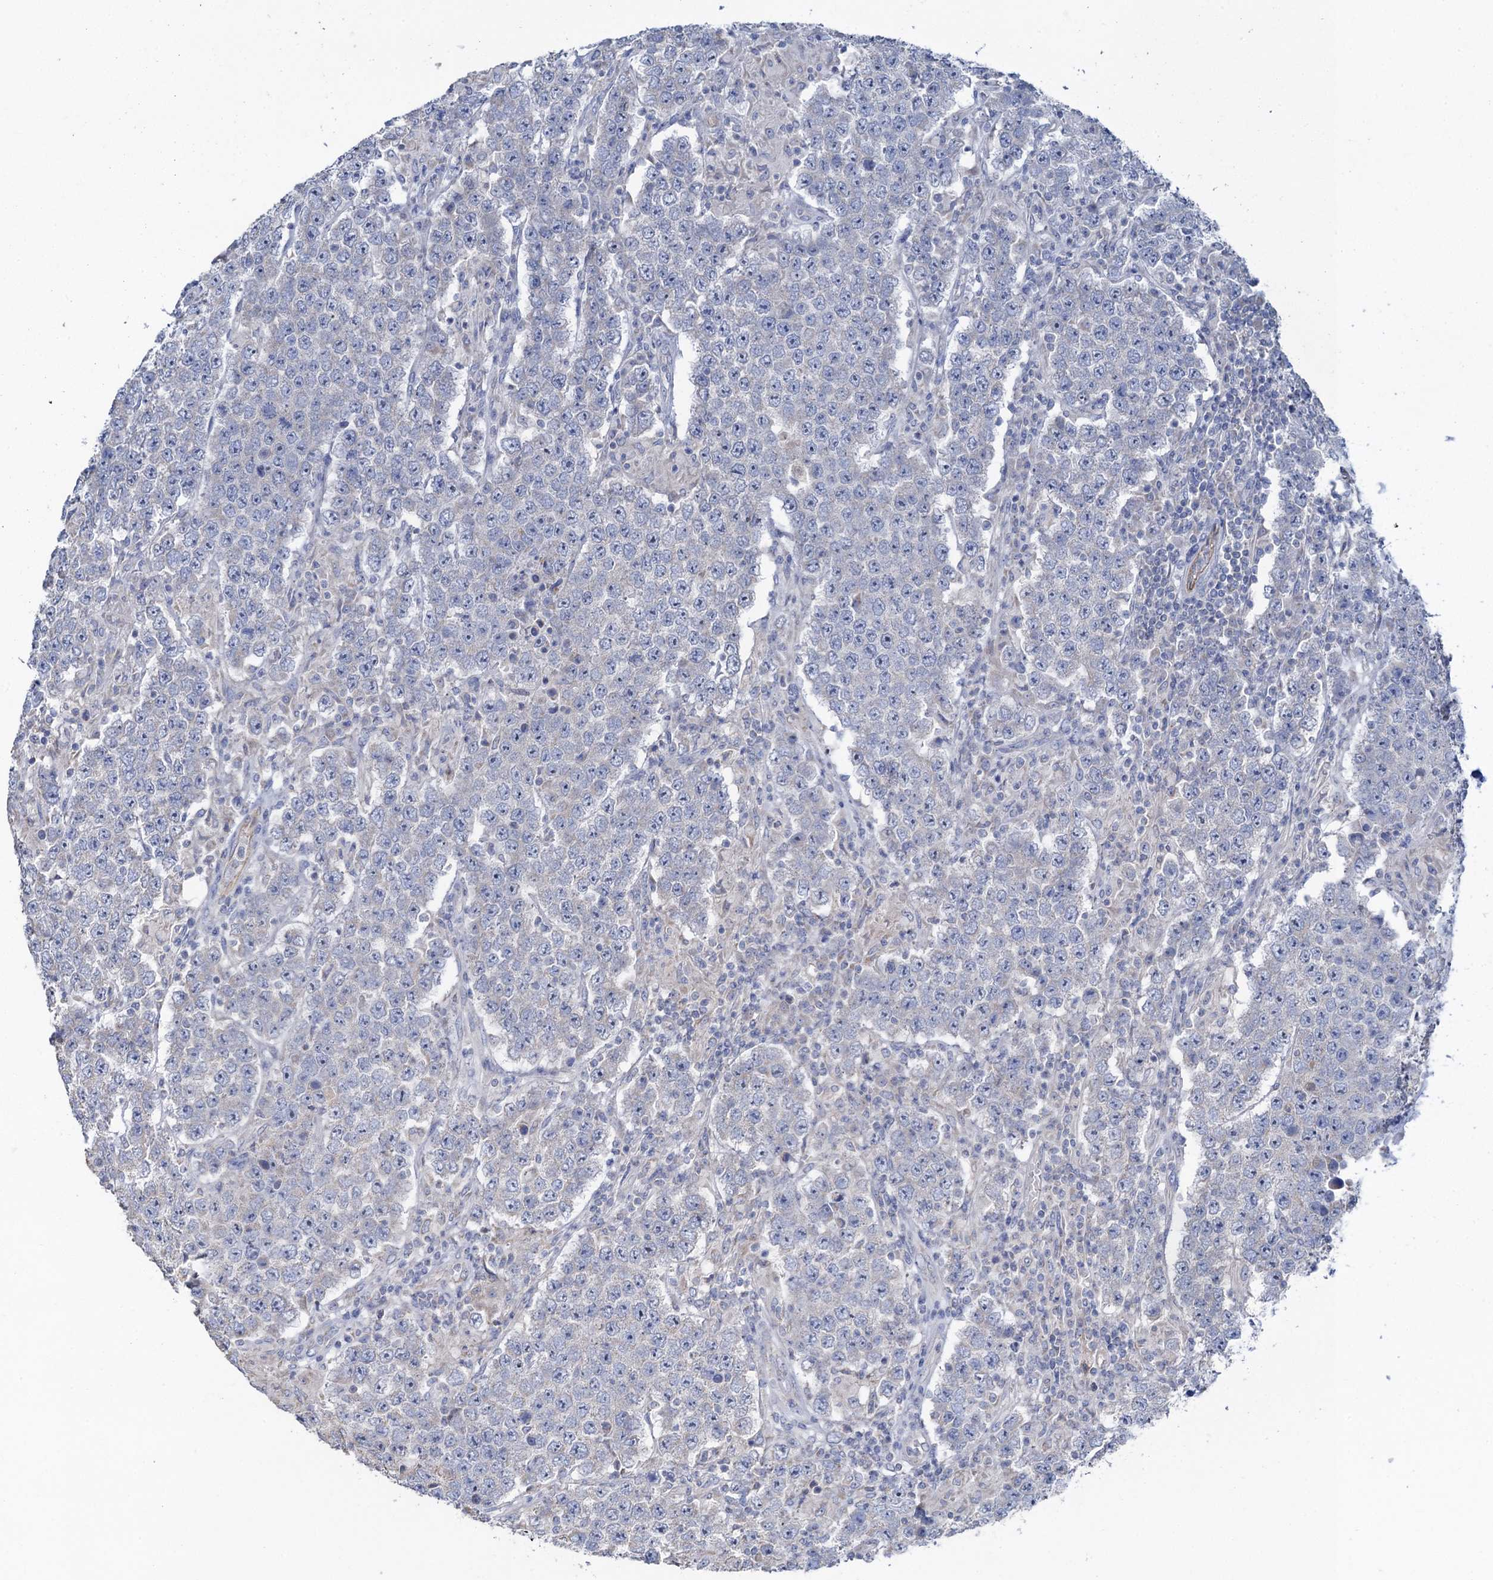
{"staining": {"intensity": "negative", "quantity": "none", "location": "none"}, "tissue": "testis cancer", "cell_type": "Tumor cells", "image_type": "cancer", "snomed": [{"axis": "morphology", "description": "Normal tissue, NOS"}, {"axis": "morphology", "description": "Urothelial carcinoma, High grade"}, {"axis": "morphology", "description": "Seminoma, NOS"}, {"axis": "morphology", "description": "Carcinoma, Embryonal, NOS"}, {"axis": "topography", "description": "Urinary bladder"}, {"axis": "topography", "description": "Testis"}], "caption": "Immunohistochemical staining of human testis cancer demonstrates no significant expression in tumor cells. (DAB immunohistochemistry (IHC), high magnification).", "gene": "PLLP", "patient": {"sex": "male", "age": 41}}